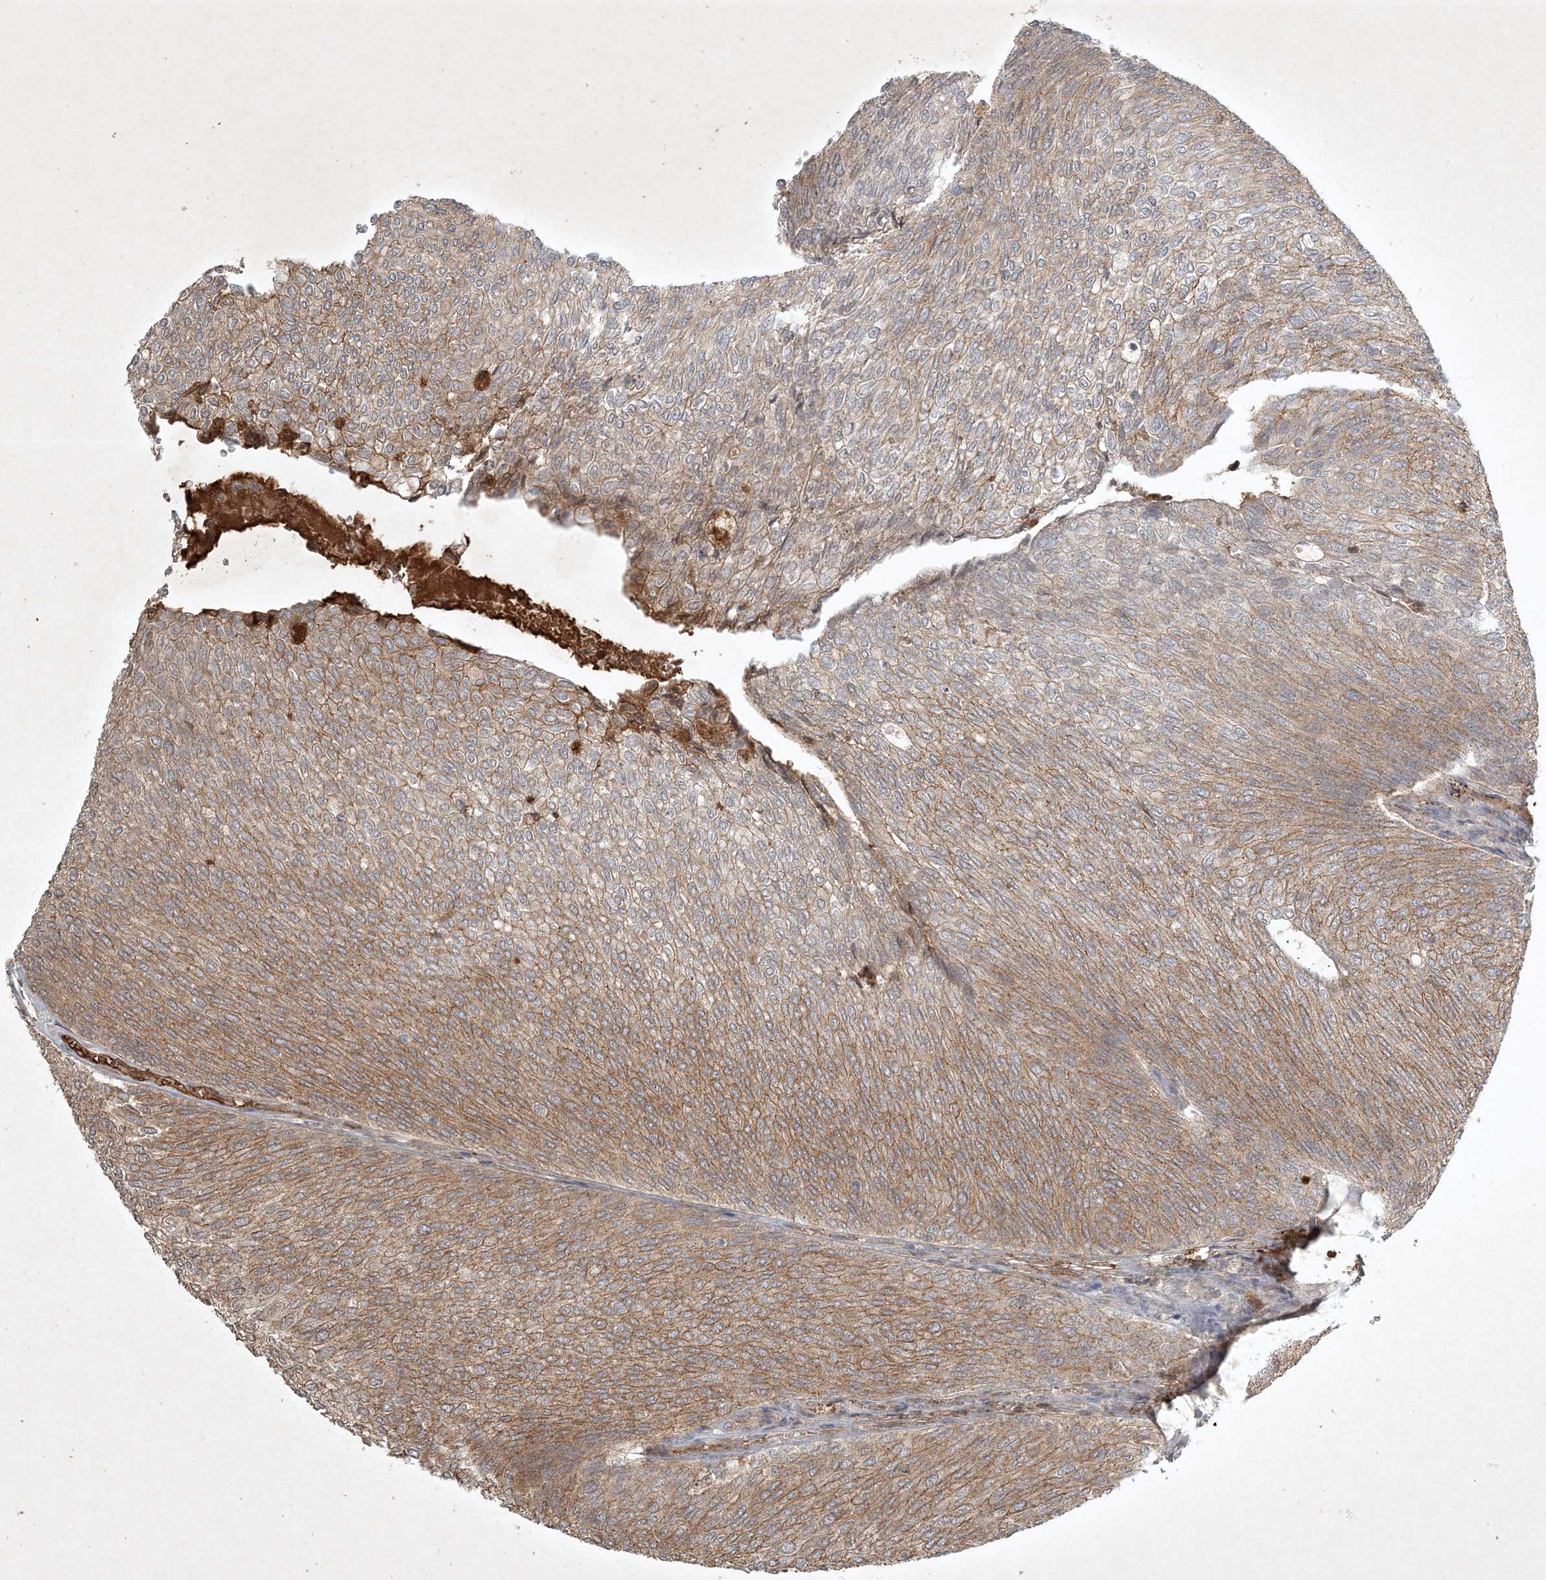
{"staining": {"intensity": "moderate", "quantity": ">75%", "location": "cytoplasmic/membranous"}, "tissue": "urothelial cancer", "cell_type": "Tumor cells", "image_type": "cancer", "snomed": [{"axis": "morphology", "description": "Urothelial carcinoma, Low grade"}, {"axis": "topography", "description": "Urinary bladder"}], "caption": "A high-resolution micrograph shows IHC staining of urothelial carcinoma (low-grade), which demonstrates moderate cytoplasmic/membranous staining in approximately >75% of tumor cells.", "gene": "TNFAIP6", "patient": {"sex": "female", "age": 79}}